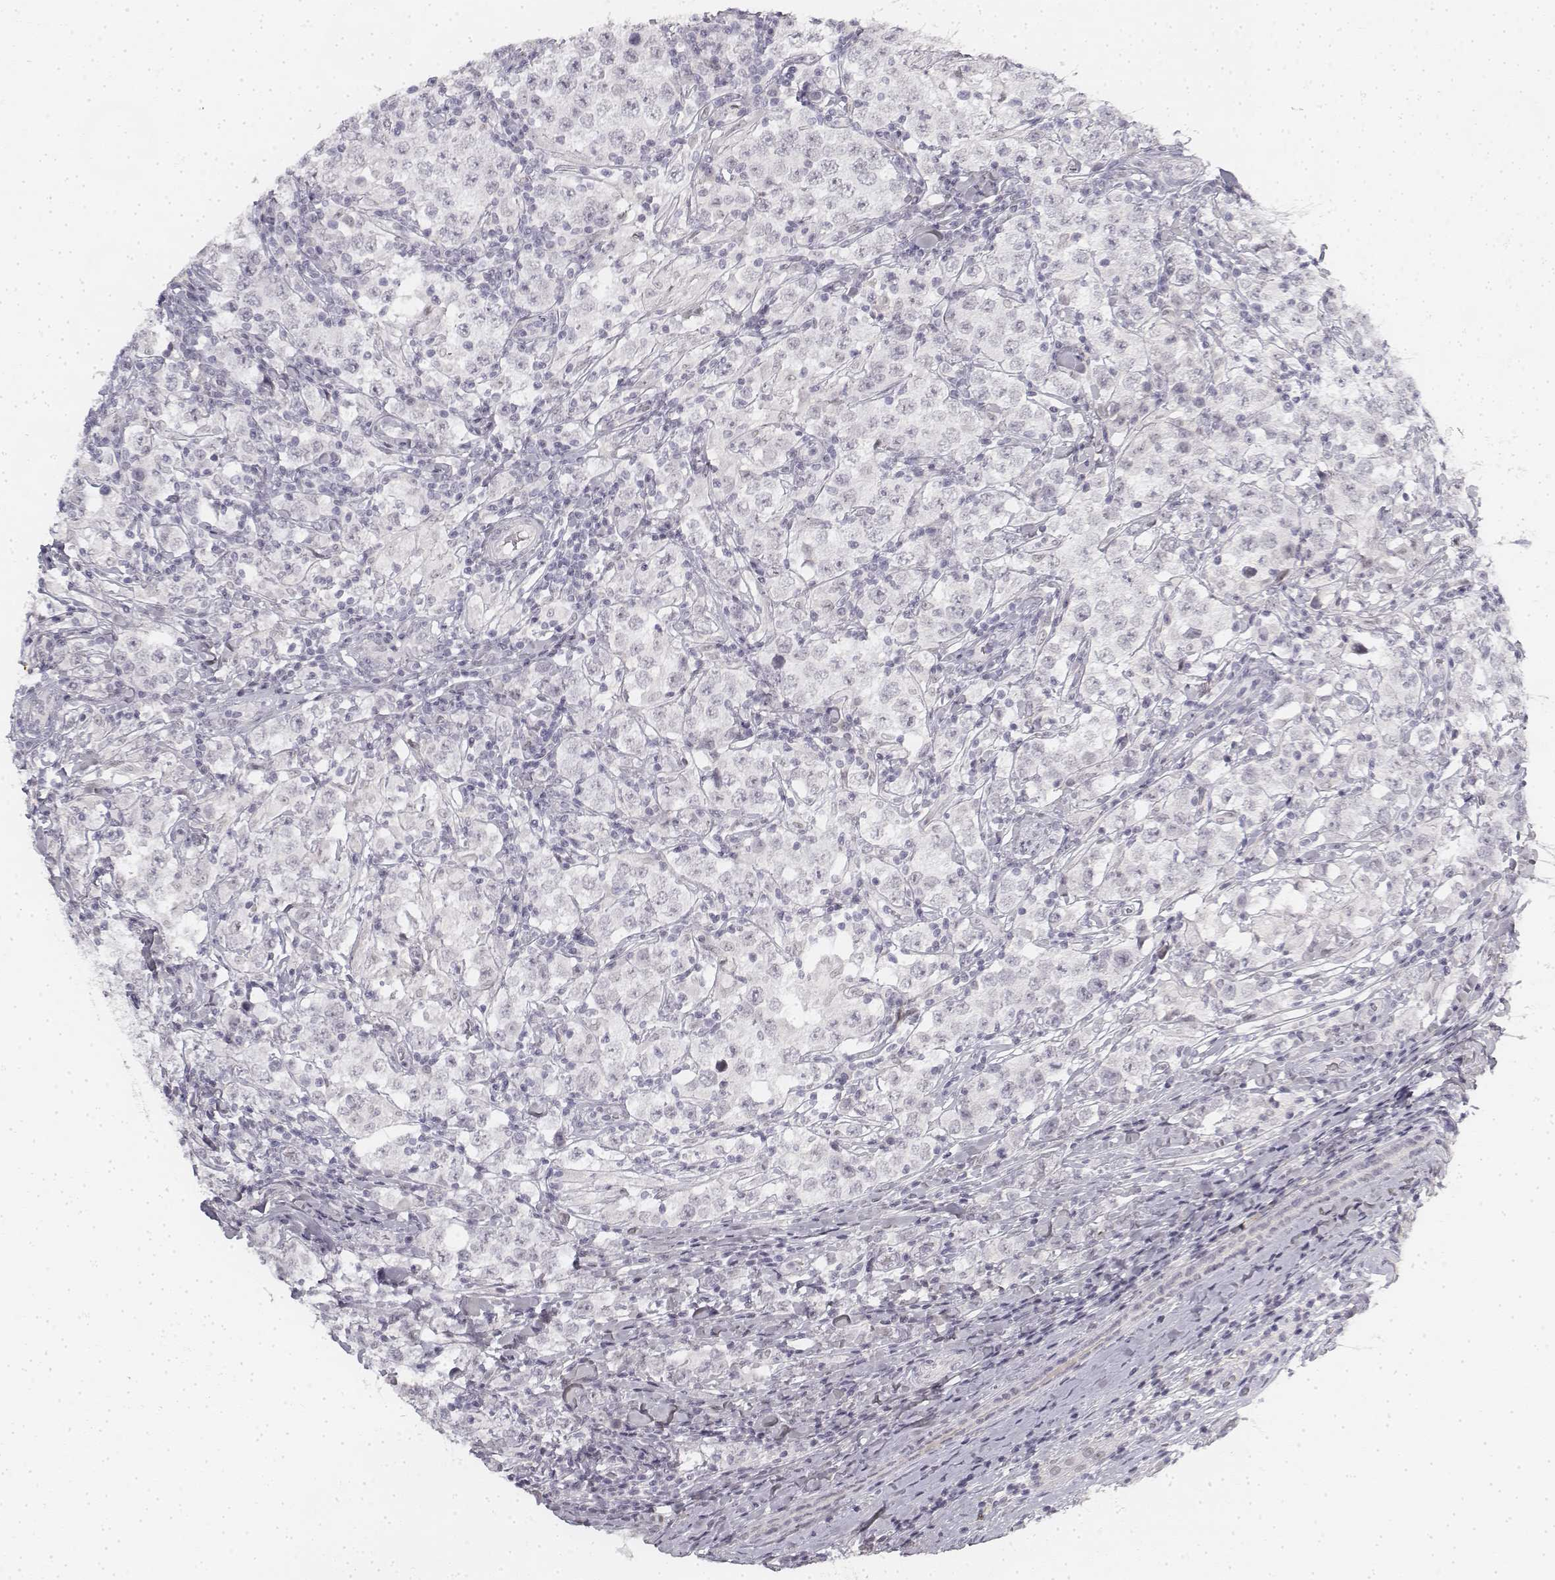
{"staining": {"intensity": "negative", "quantity": "none", "location": "none"}, "tissue": "testis cancer", "cell_type": "Tumor cells", "image_type": "cancer", "snomed": [{"axis": "morphology", "description": "Seminoma, NOS"}, {"axis": "morphology", "description": "Carcinoma, Embryonal, NOS"}, {"axis": "topography", "description": "Testis"}], "caption": "Micrograph shows no significant protein staining in tumor cells of testis cancer. The staining is performed using DAB (3,3'-diaminobenzidine) brown chromogen with nuclei counter-stained in using hematoxylin.", "gene": "KRT84", "patient": {"sex": "male", "age": 41}}